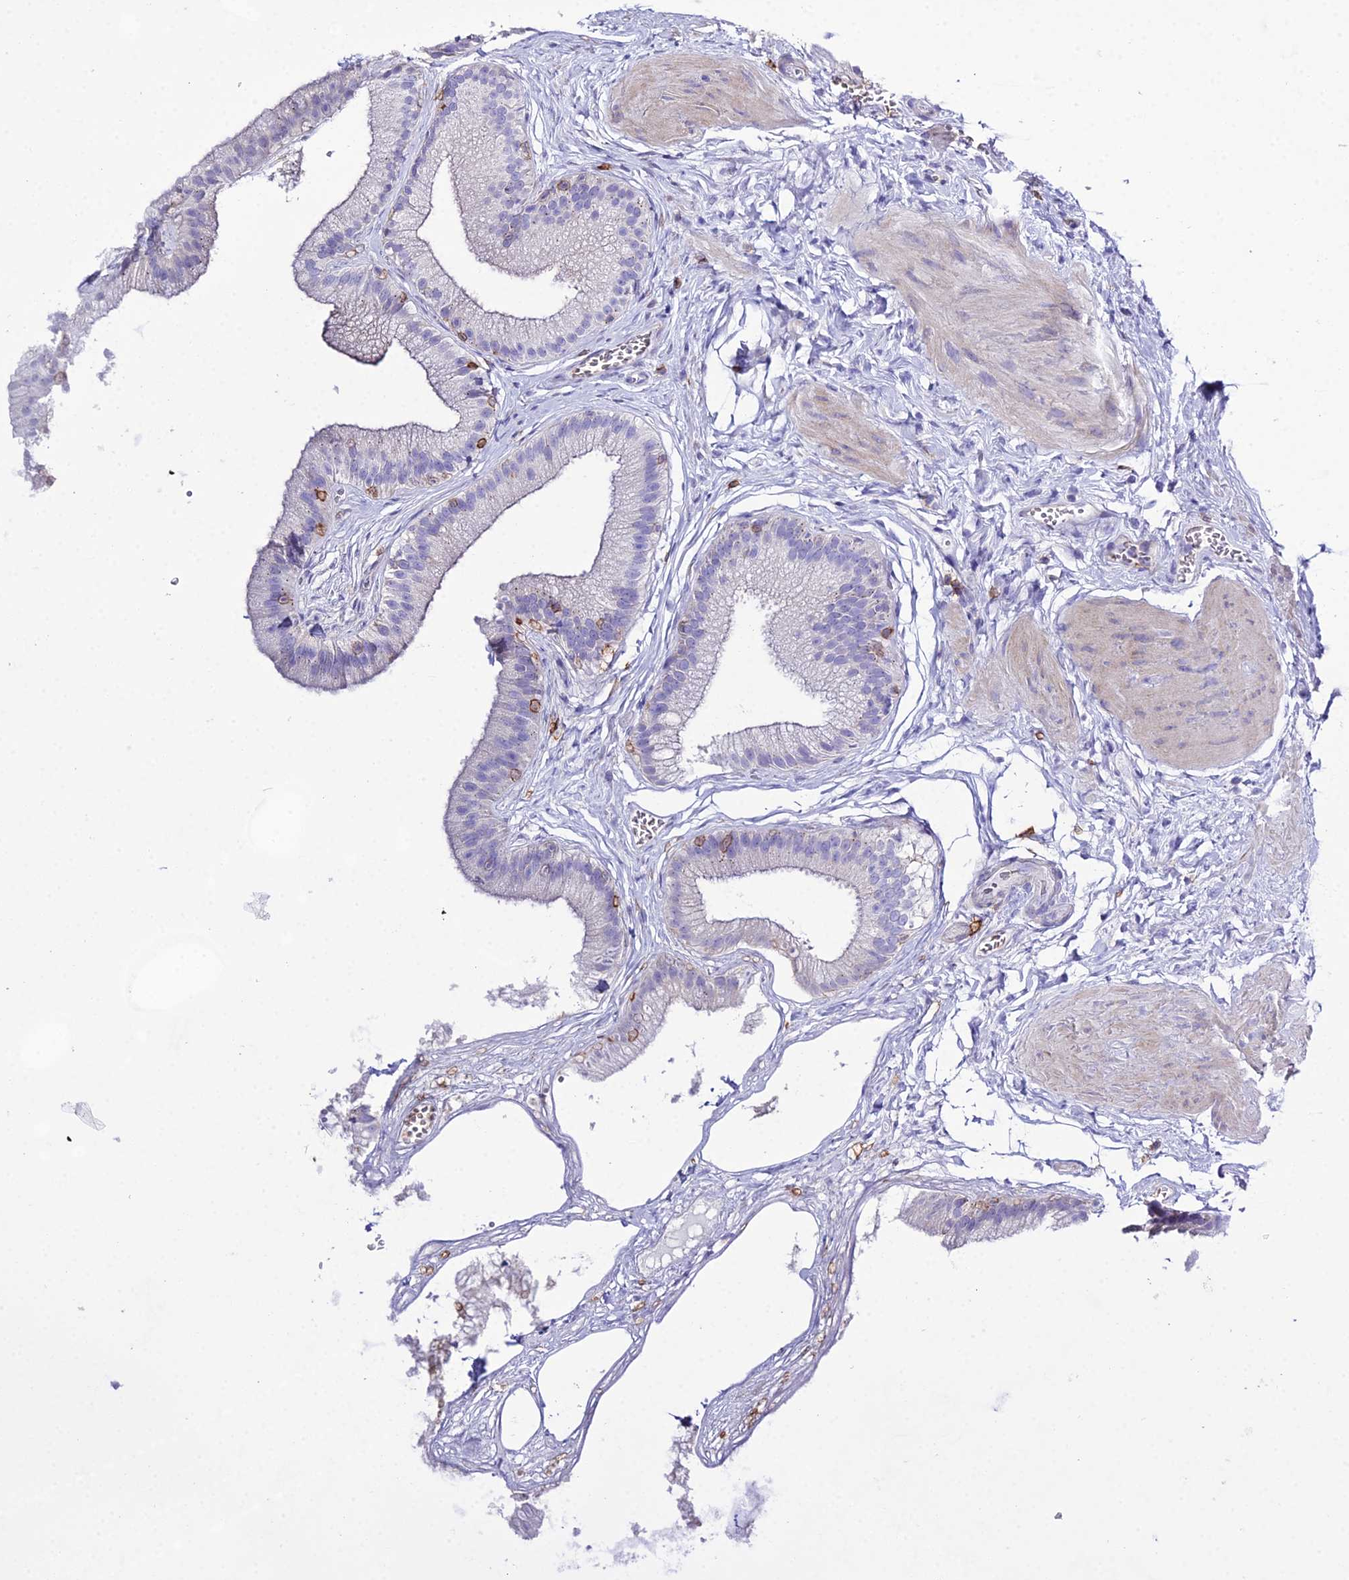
{"staining": {"intensity": "moderate", "quantity": "<25%", "location": "cytoplasmic/membranous"}, "tissue": "gallbladder", "cell_type": "Glandular cells", "image_type": "normal", "snomed": [{"axis": "morphology", "description": "Normal tissue, NOS"}, {"axis": "topography", "description": "Gallbladder"}], "caption": "A high-resolution micrograph shows immunohistochemistry (IHC) staining of unremarkable gallbladder, which reveals moderate cytoplasmic/membranous staining in about <25% of glandular cells.", "gene": "OR1Q1", "patient": {"sex": "female", "age": 54}}